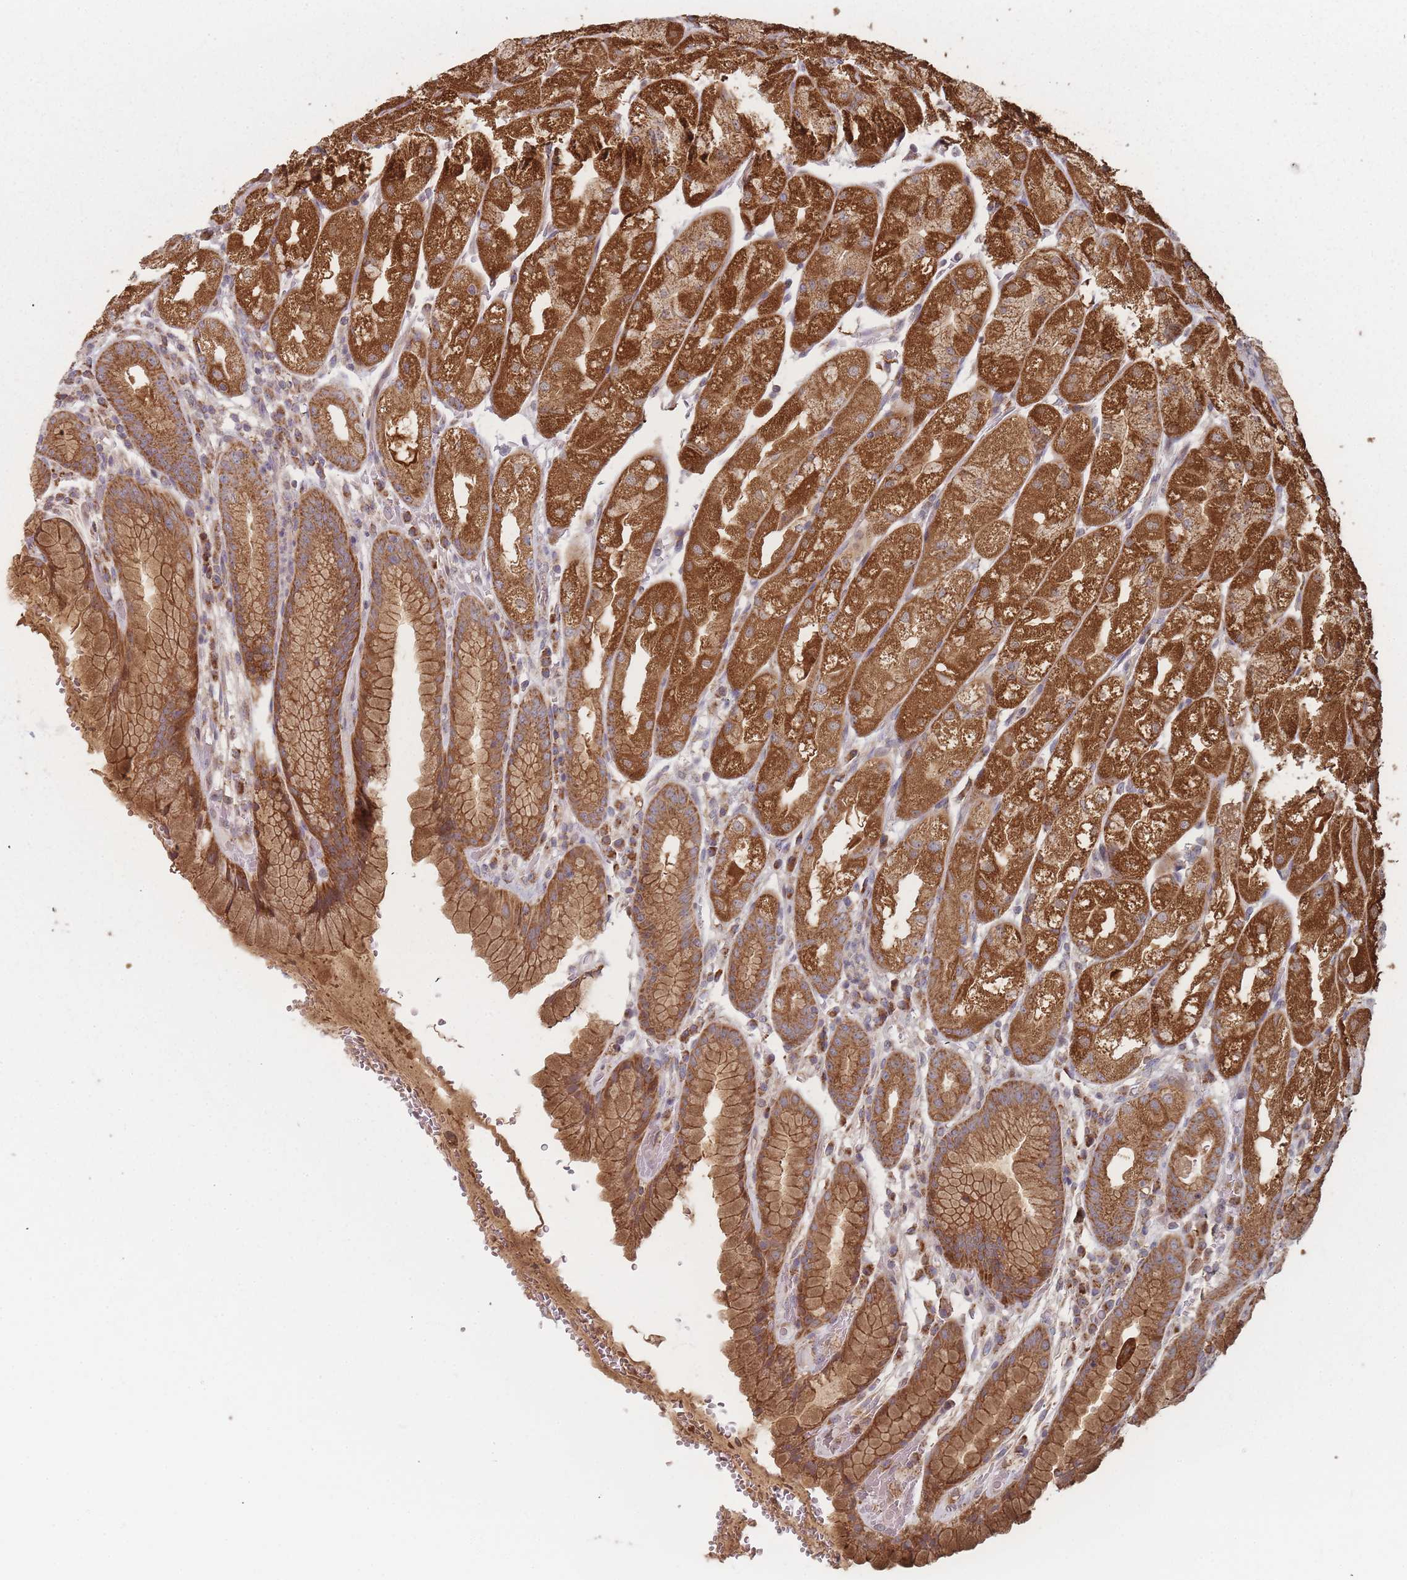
{"staining": {"intensity": "strong", "quantity": ">75%", "location": "cytoplasmic/membranous"}, "tissue": "stomach", "cell_type": "Glandular cells", "image_type": "normal", "snomed": [{"axis": "morphology", "description": "Normal tissue, NOS"}, {"axis": "topography", "description": "Stomach, upper"}], "caption": "Immunohistochemistry (IHC) (DAB (3,3'-diaminobenzidine)) staining of normal stomach exhibits strong cytoplasmic/membranous protein staining in approximately >75% of glandular cells. (Stains: DAB in brown, nuclei in blue, Microscopy: brightfield microscopy at high magnification).", "gene": "PSMB3", "patient": {"sex": "male", "age": 52}}